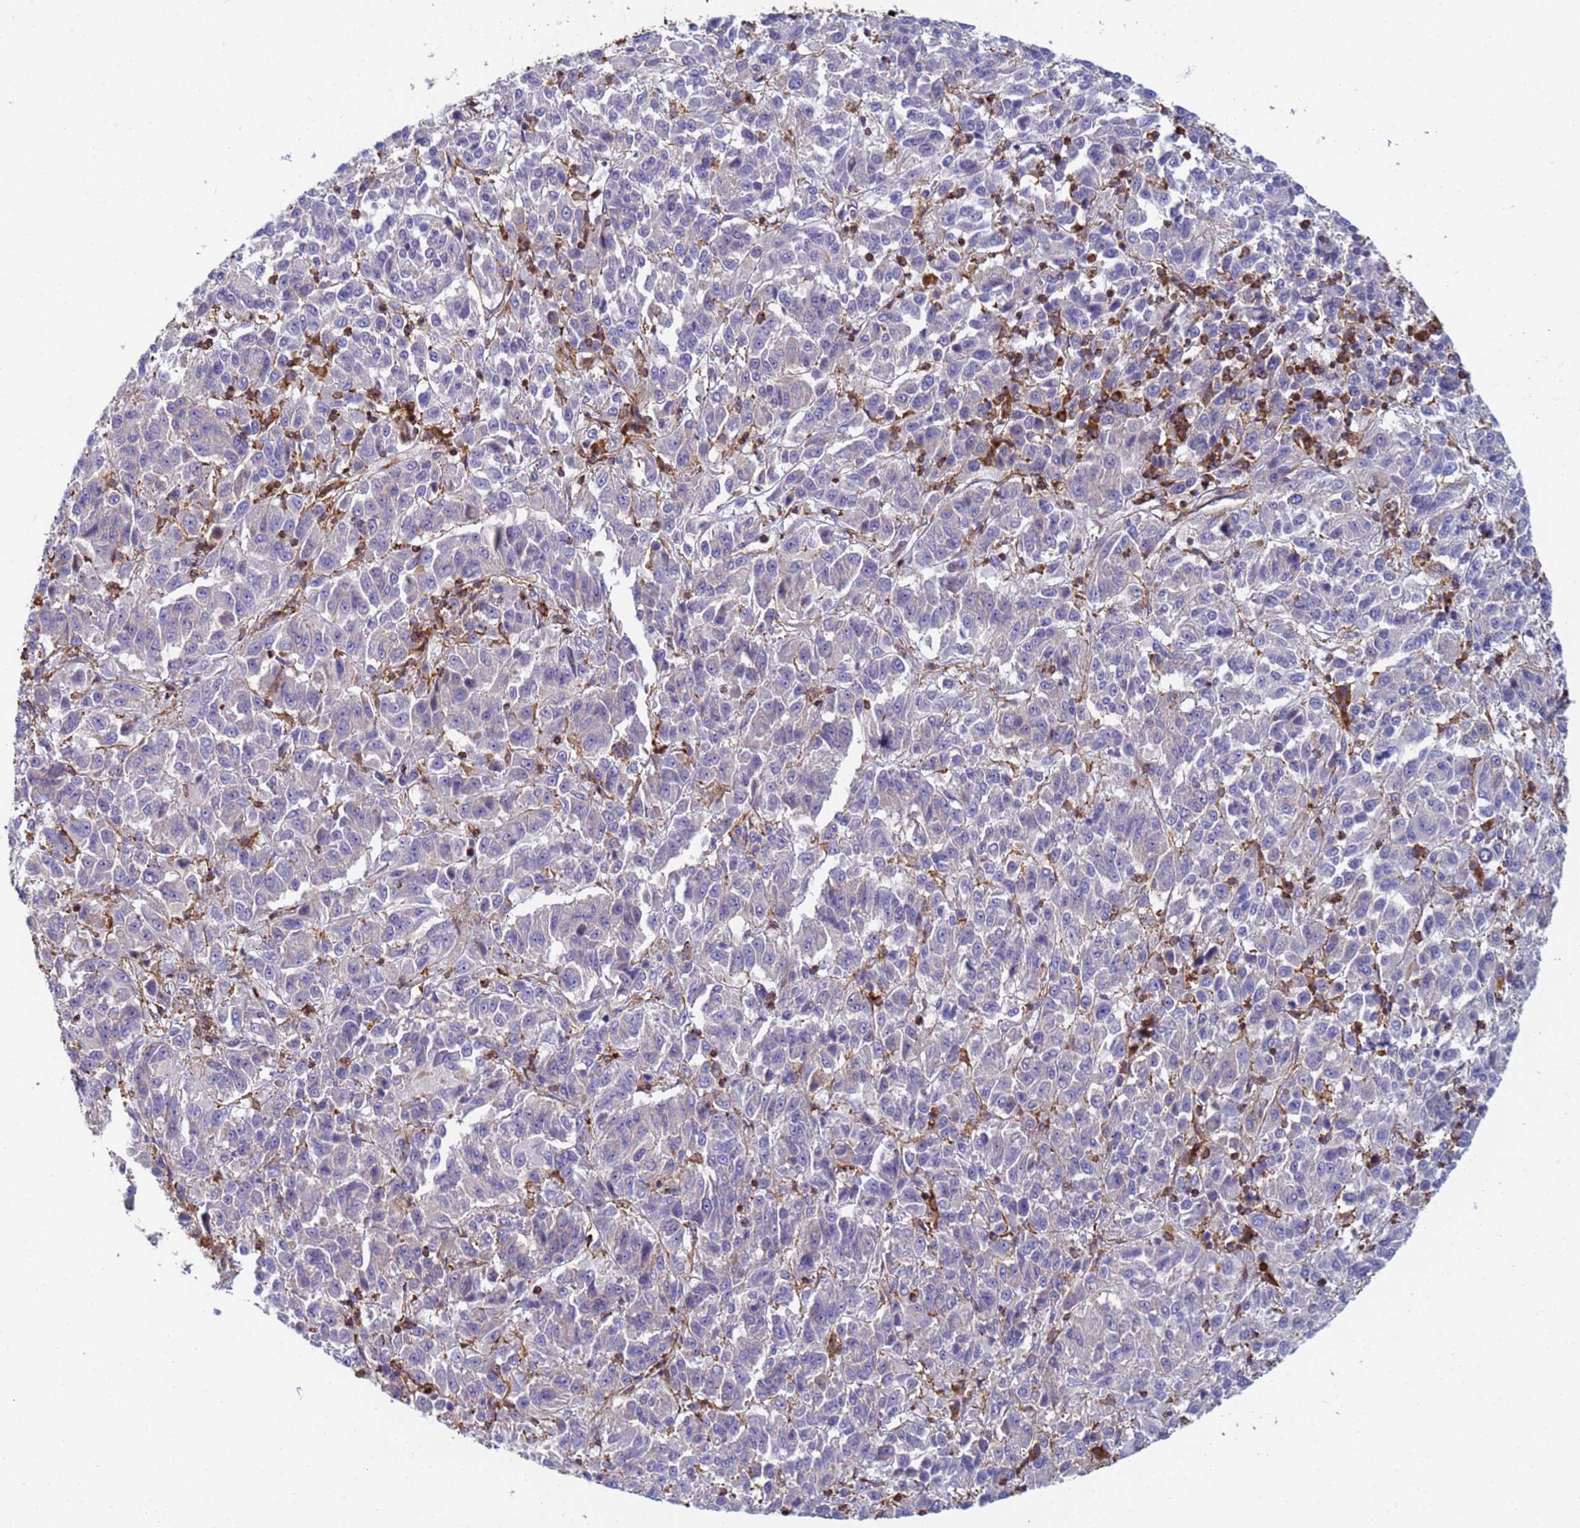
{"staining": {"intensity": "negative", "quantity": "none", "location": "none"}, "tissue": "melanoma", "cell_type": "Tumor cells", "image_type": "cancer", "snomed": [{"axis": "morphology", "description": "Malignant melanoma, Metastatic site"}, {"axis": "topography", "description": "Lung"}], "caption": "IHC of human malignant melanoma (metastatic site) exhibits no staining in tumor cells.", "gene": "ZNG1B", "patient": {"sex": "male", "age": 64}}